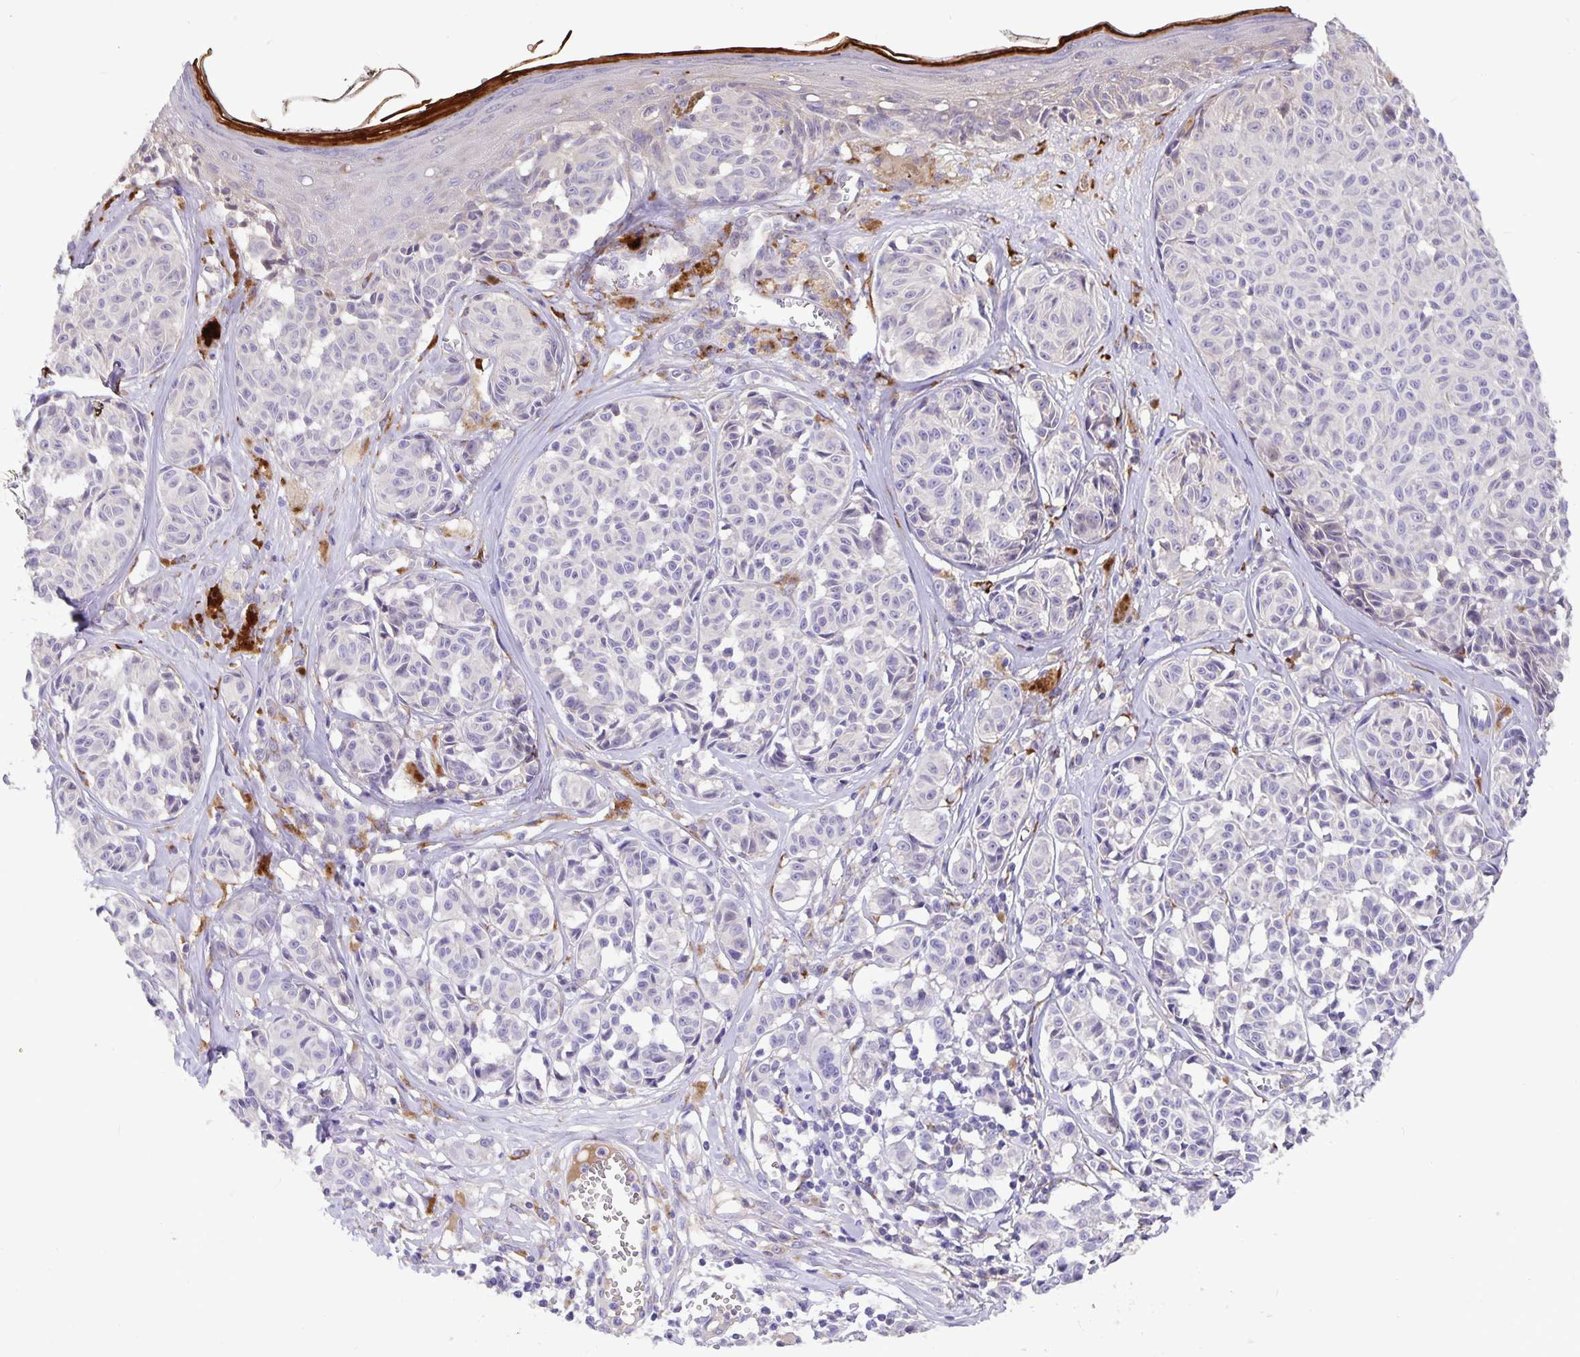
{"staining": {"intensity": "negative", "quantity": "none", "location": "none"}, "tissue": "melanoma", "cell_type": "Tumor cells", "image_type": "cancer", "snomed": [{"axis": "morphology", "description": "Malignant melanoma, NOS"}, {"axis": "topography", "description": "Skin"}], "caption": "The immunohistochemistry photomicrograph has no significant expression in tumor cells of melanoma tissue.", "gene": "EML6", "patient": {"sex": "female", "age": 43}}